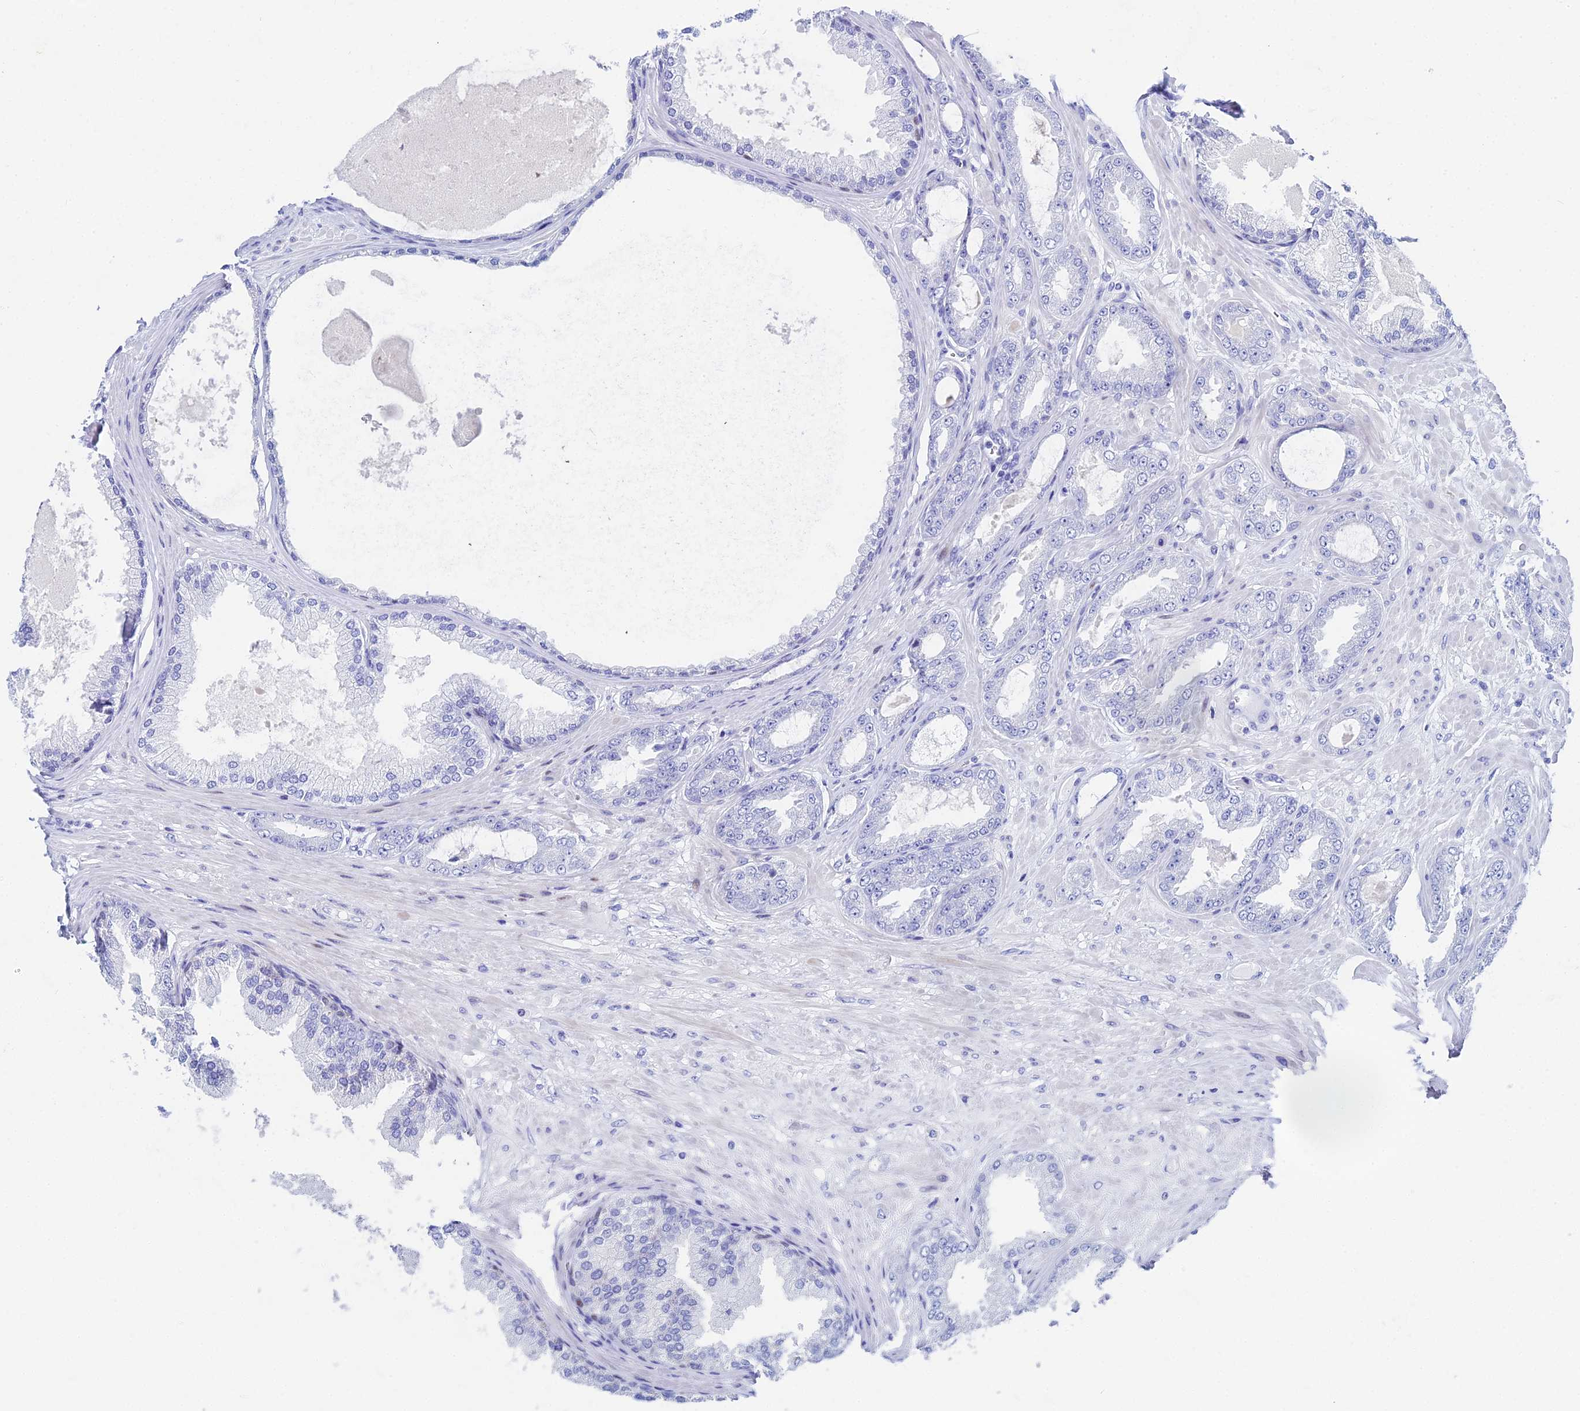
{"staining": {"intensity": "negative", "quantity": "none", "location": "none"}, "tissue": "prostate cancer", "cell_type": "Tumor cells", "image_type": "cancer", "snomed": [{"axis": "morphology", "description": "Adenocarcinoma, Low grade"}, {"axis": "topography", "description": "Prostate"}], "caption": "Tumor cells are negative for protein expression in human prostate cancer.", "gene": "HSPA1L", "patient": {"sex": "male", "age": 63}}